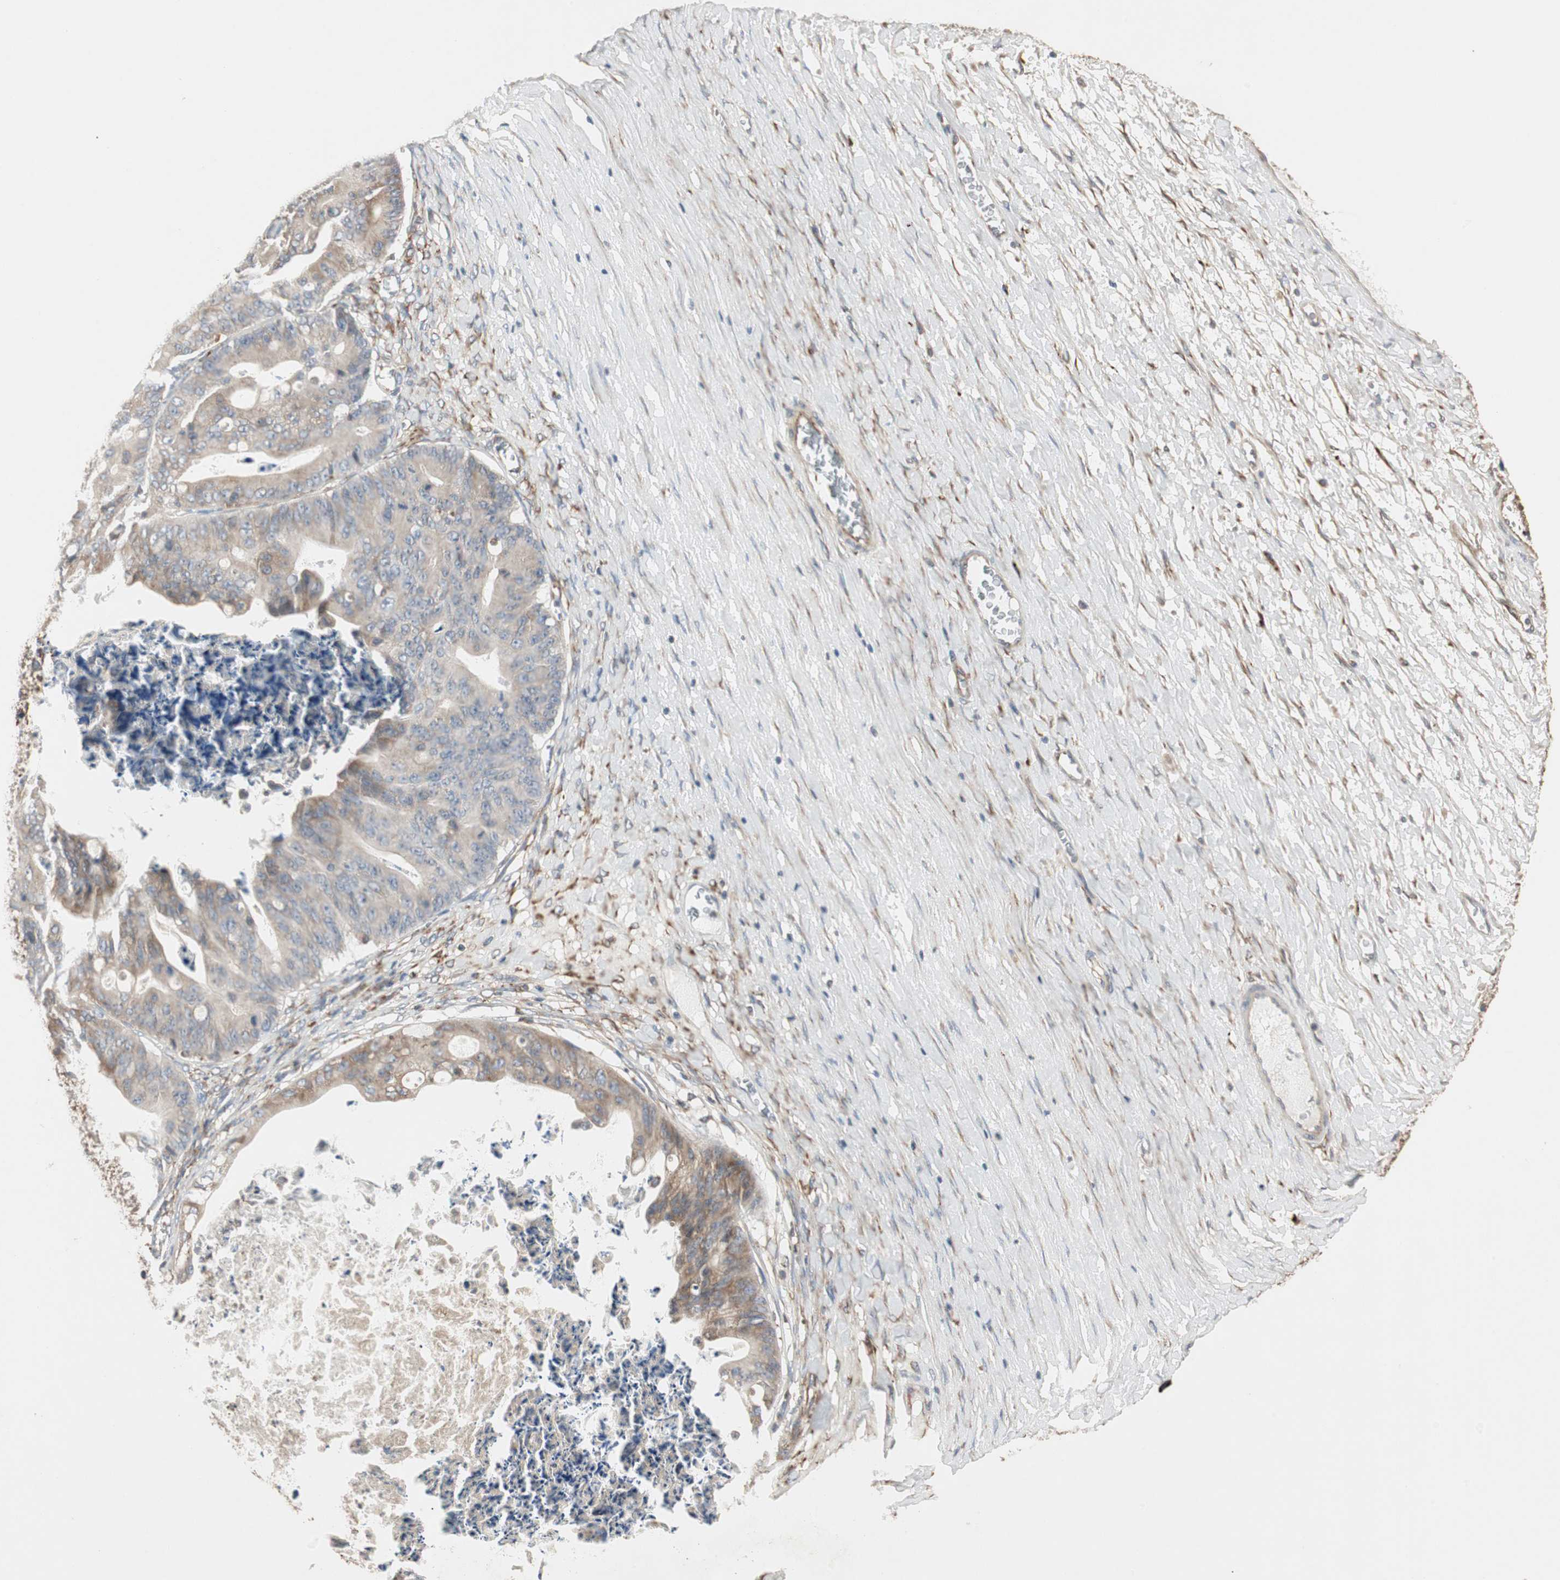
{"staining": {"intensity": "moderate", "quantity": ">75%", "location": "cytoplasmic/membranous"}, "tissue": "ovarian cancer", "cell_type": "Tumor cells", "image_type": "cancer", "snomed": [{"axis": "morphology", "description": "Cystadenocarcinoma, mucinous, NOS"}, {"axis": "topography", "description": "Ovary"}], "caption": "Human ovarian cancer (mucinous cystadenocarcinoma) stained with a protein marker displays moderate staining in tumor cells.", "gene": "H6PD", "patient": {"sex": "female", "age": 37}}